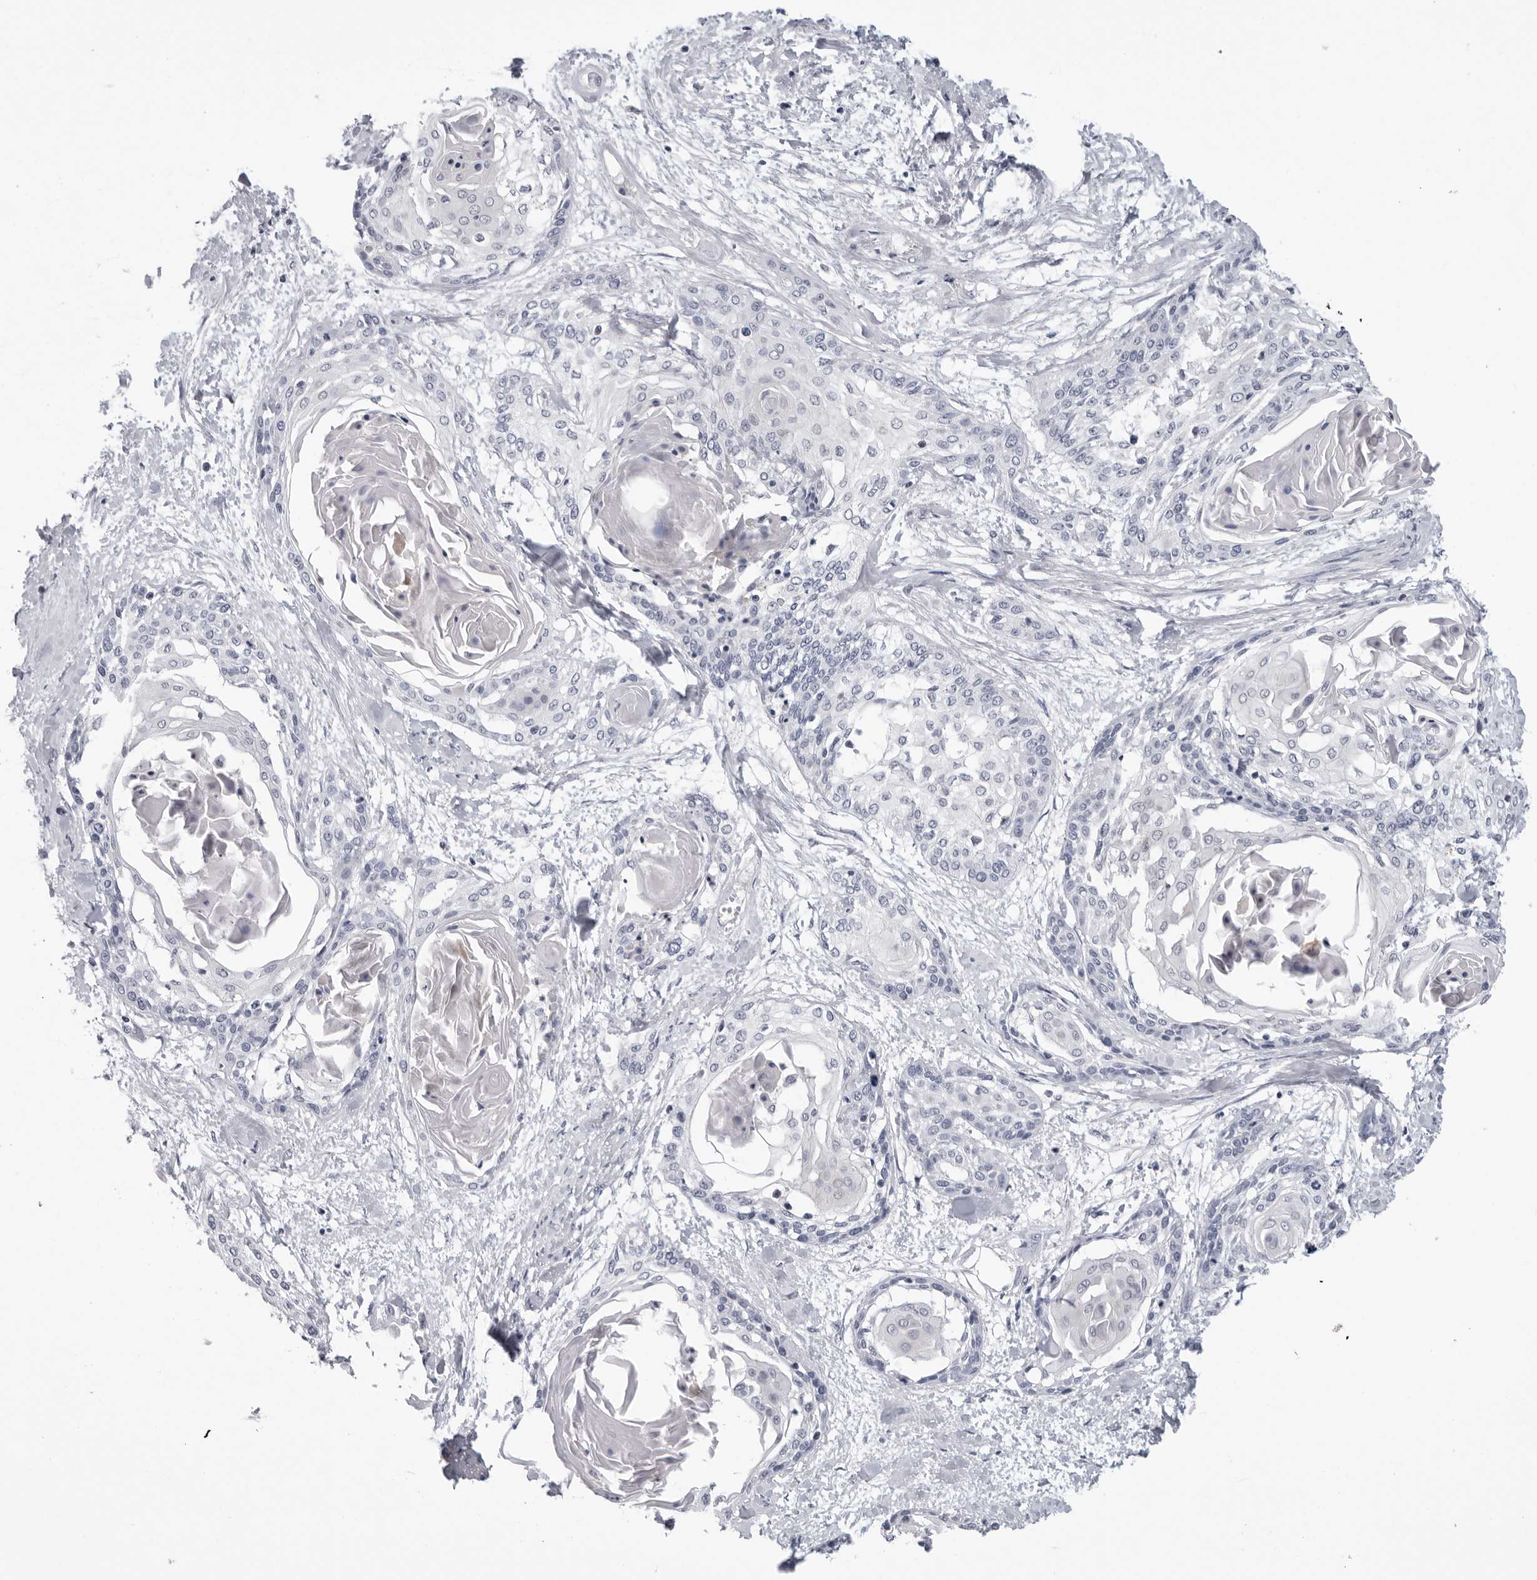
{"staining": {"intensity": "negative", "quantity": "none", "location": "none"}, "tissue": "cervical cancer", "cell_type": "Tumor cells", "image_type": "cancer", "snomed": [{"axis": "morphology", "description": "Squamous cell carcinoma, NOS"}, {"axis": "topography", "description": "Cervix"}], "caption": "The photomicrograph exhibits no significant positivity in tumor cells of cervical cancer.", "gene": "ZNF502", "patient": {"sex": "female", "age": 57}}